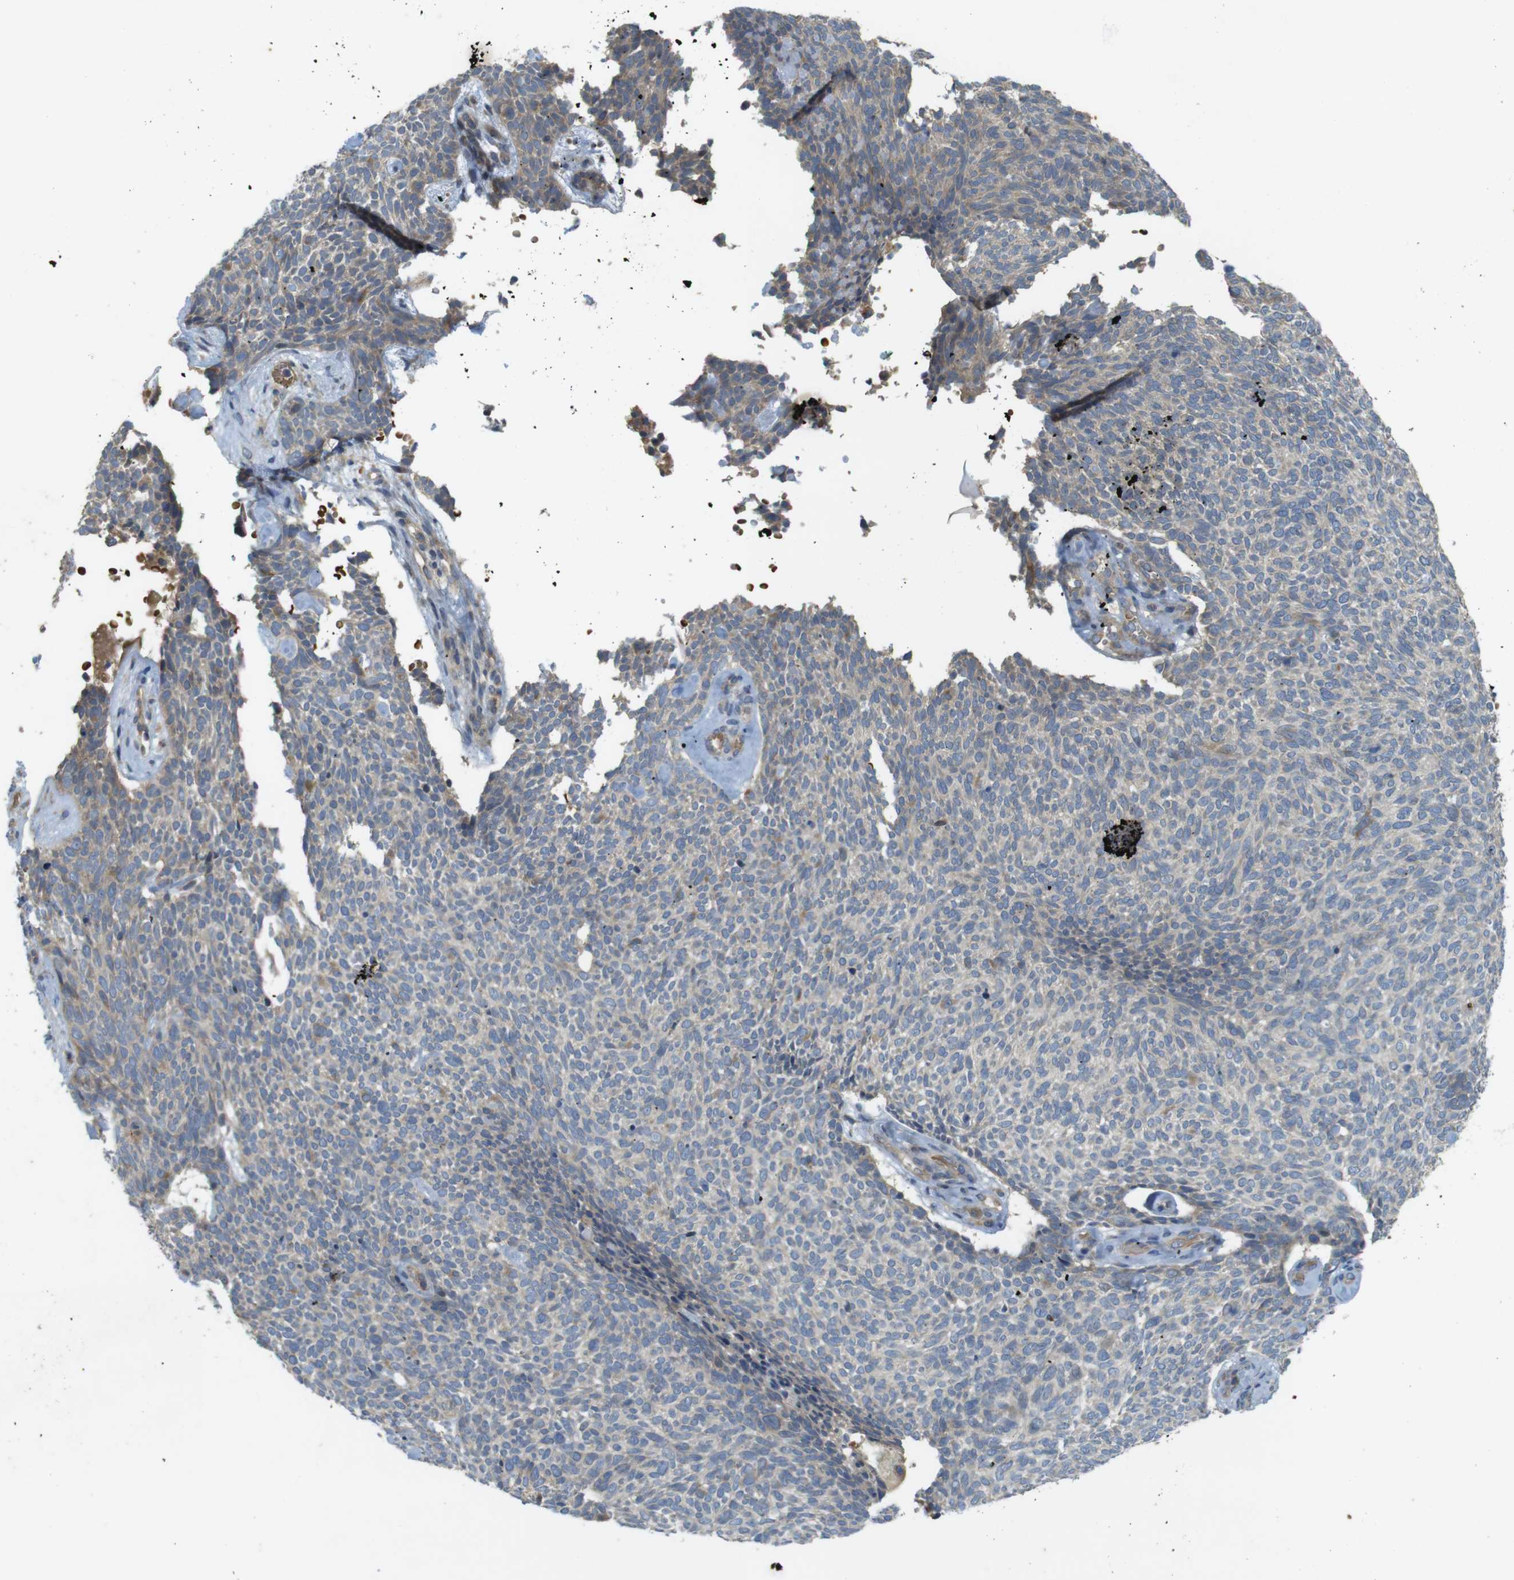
{"staining": {"intensity": "negative", "quantity": "none", "location": "none"}, "tissue": "skin cancer", "cell_type": "Tumor cells", "image_type": "cancer", "snomed": [{"axis": "morphology", "description": "Basal cell carcinoma"}, {"axis": "topography", "description": "Skin"}], "caption": "IHC photomicrograph of neoplastic tissue: skin cancer (basal cell carcinoma) stained with DAB exhibits no significant protein staining in tumor cells. The staining is performed using DAB (3,3'-diaminobenzidine) brown chromogen with nuclei counter-stained in using hematoxylin.", "gene": "CLTC", "patient": {"sex": "female", "age": 84}}